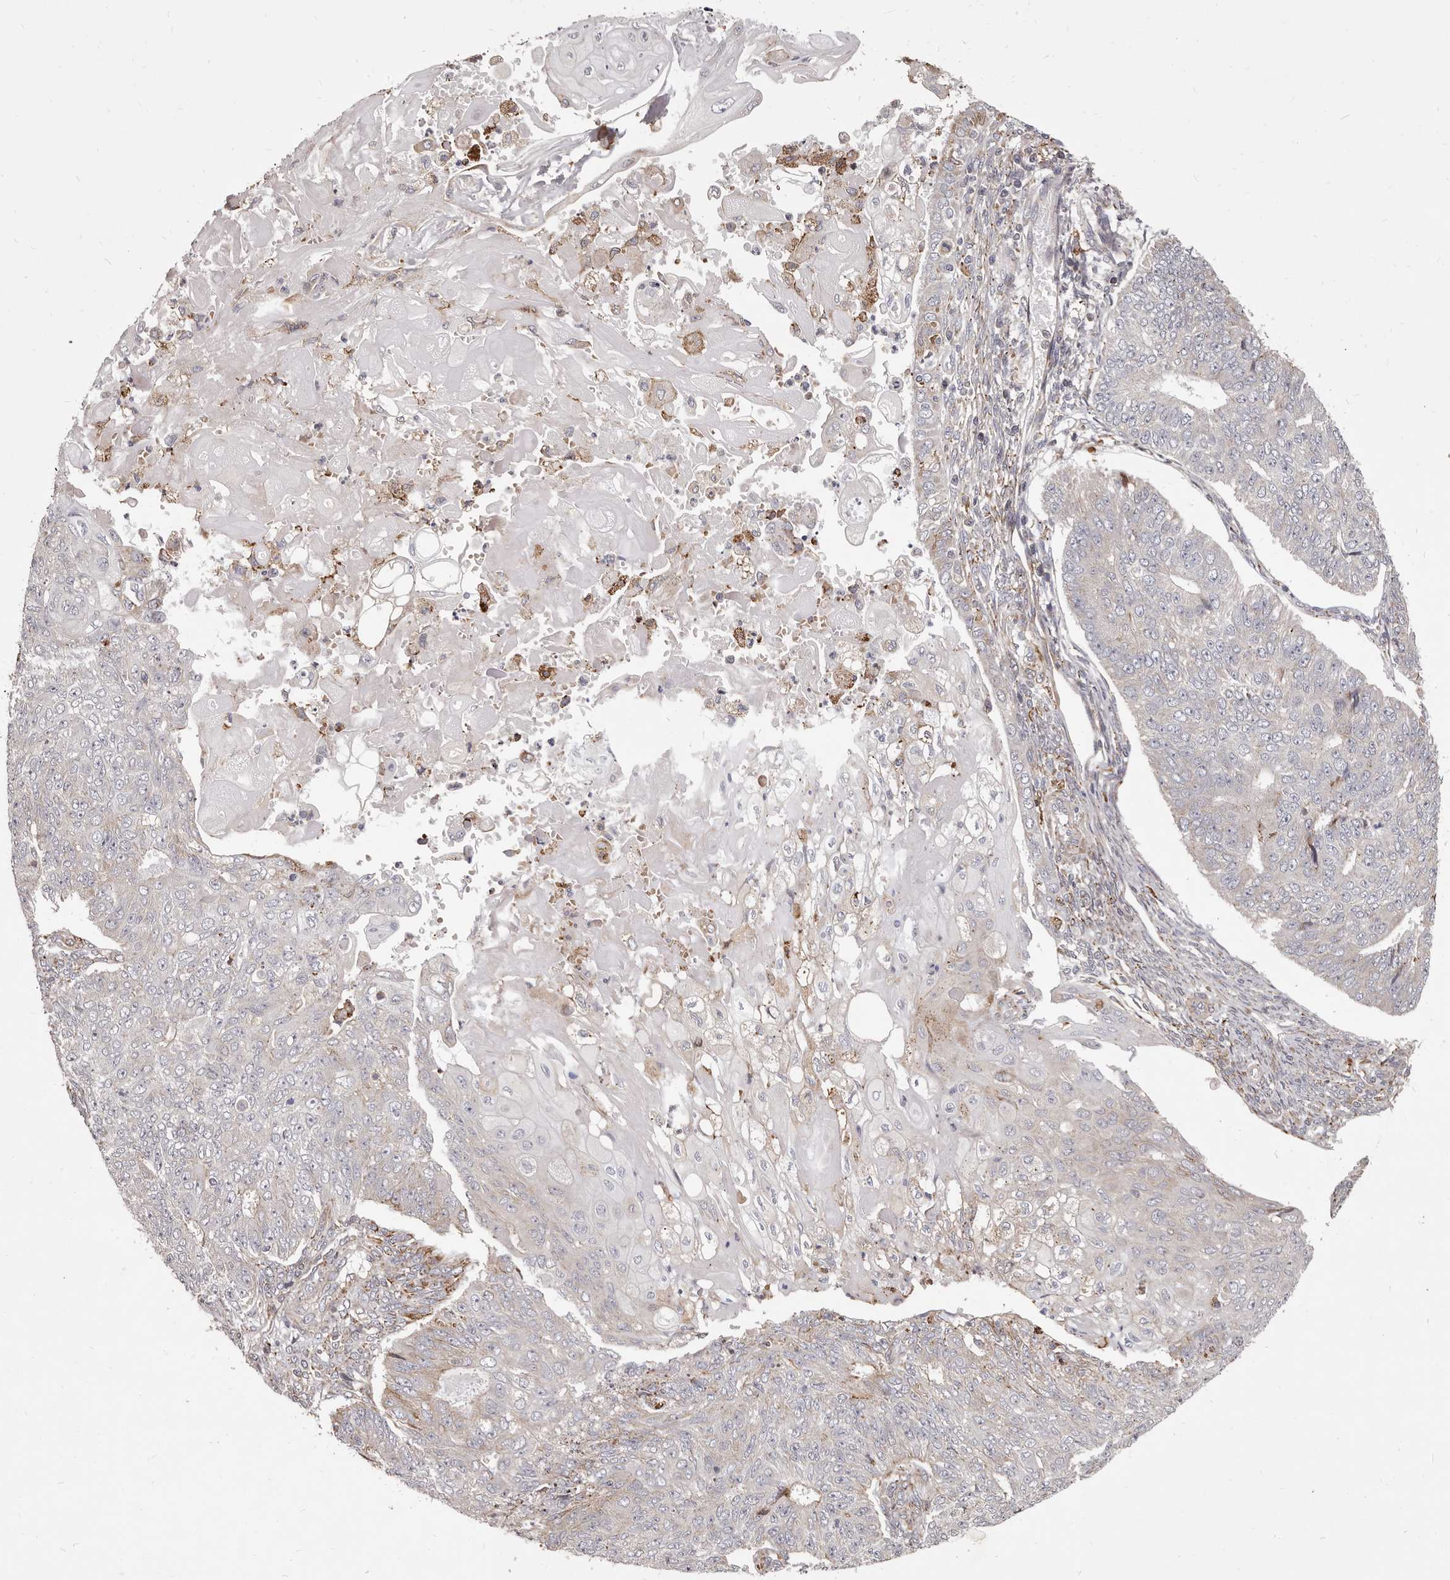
{"staining": {"intensity": "weak", "quantity": "<25%", "location": "cytoplasmic/membranous"}, "tissue": "endometrial cancer", "cell_type": "Tumor cells", "image_type": "cancer", "snomed": [{"axis": "morphology", "description": "Adenocarcinoma, NOS"}, {"axis": "topography", "description": "Endometrium"}], "caption": "Photomicrograph shows no significant protein expression in tumor cells of adenocarcinoma (endometrial).", "gene": "ALPK1", "patient": {"sex": "female", "age": 32}}